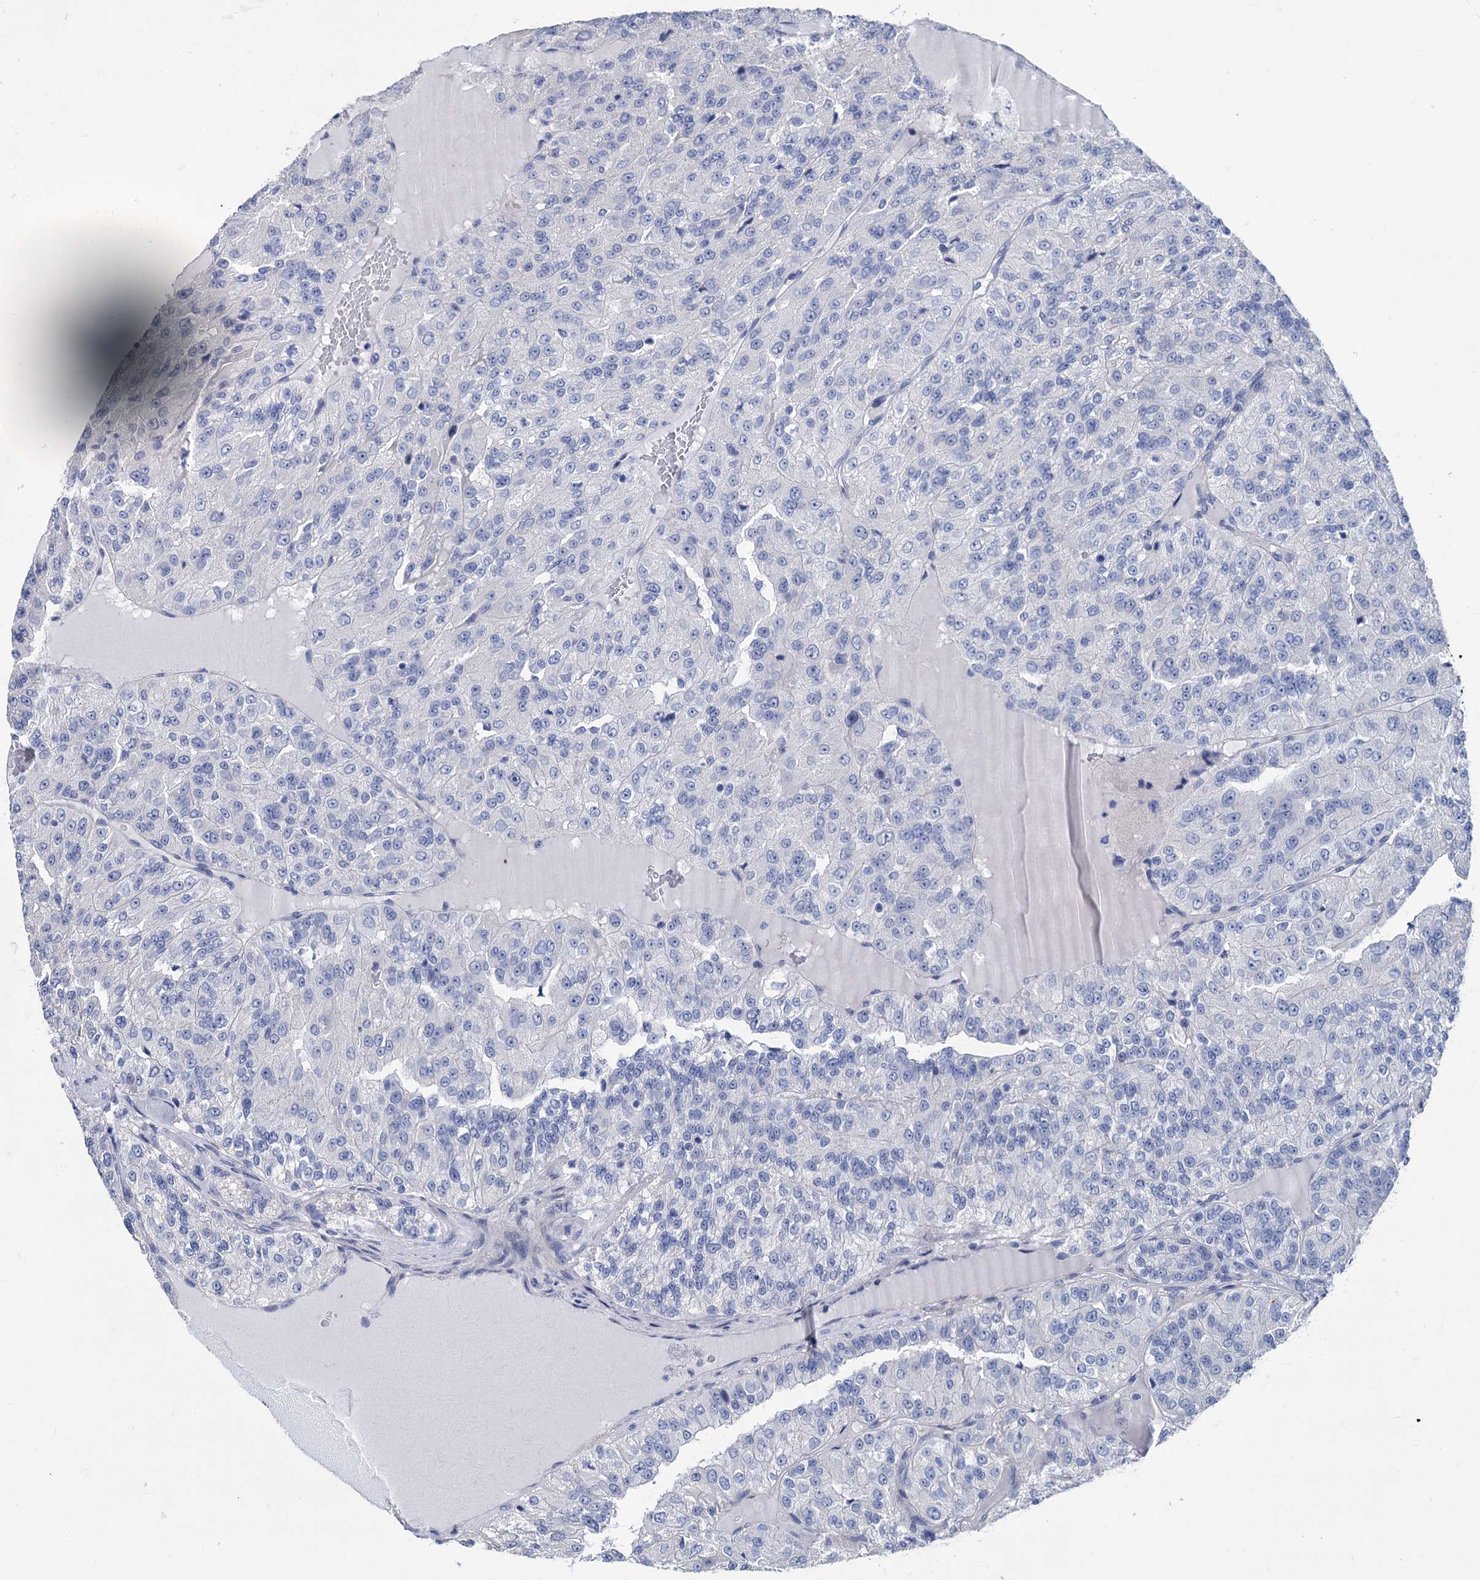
{"staining": {"intensity": "negative", "quantity": "none", "location": "none"}, "tissue": "renal cancer", "cell_type": "Tumor cells", "image_type": "cancer", "snomed": [{"axis": "morphology", "description": "Adenocarcinoma, NOS"}, {"axis": "topography", "description": "Kidney"}], "caption": "An immunohistochemistry histopathology image of renal adenocarcinoma is shown. There is no staining in tumor cells of renal adenocarcinoma.", "gene": "FOXR2", "patient": {"sex": "female", "age": 63}}